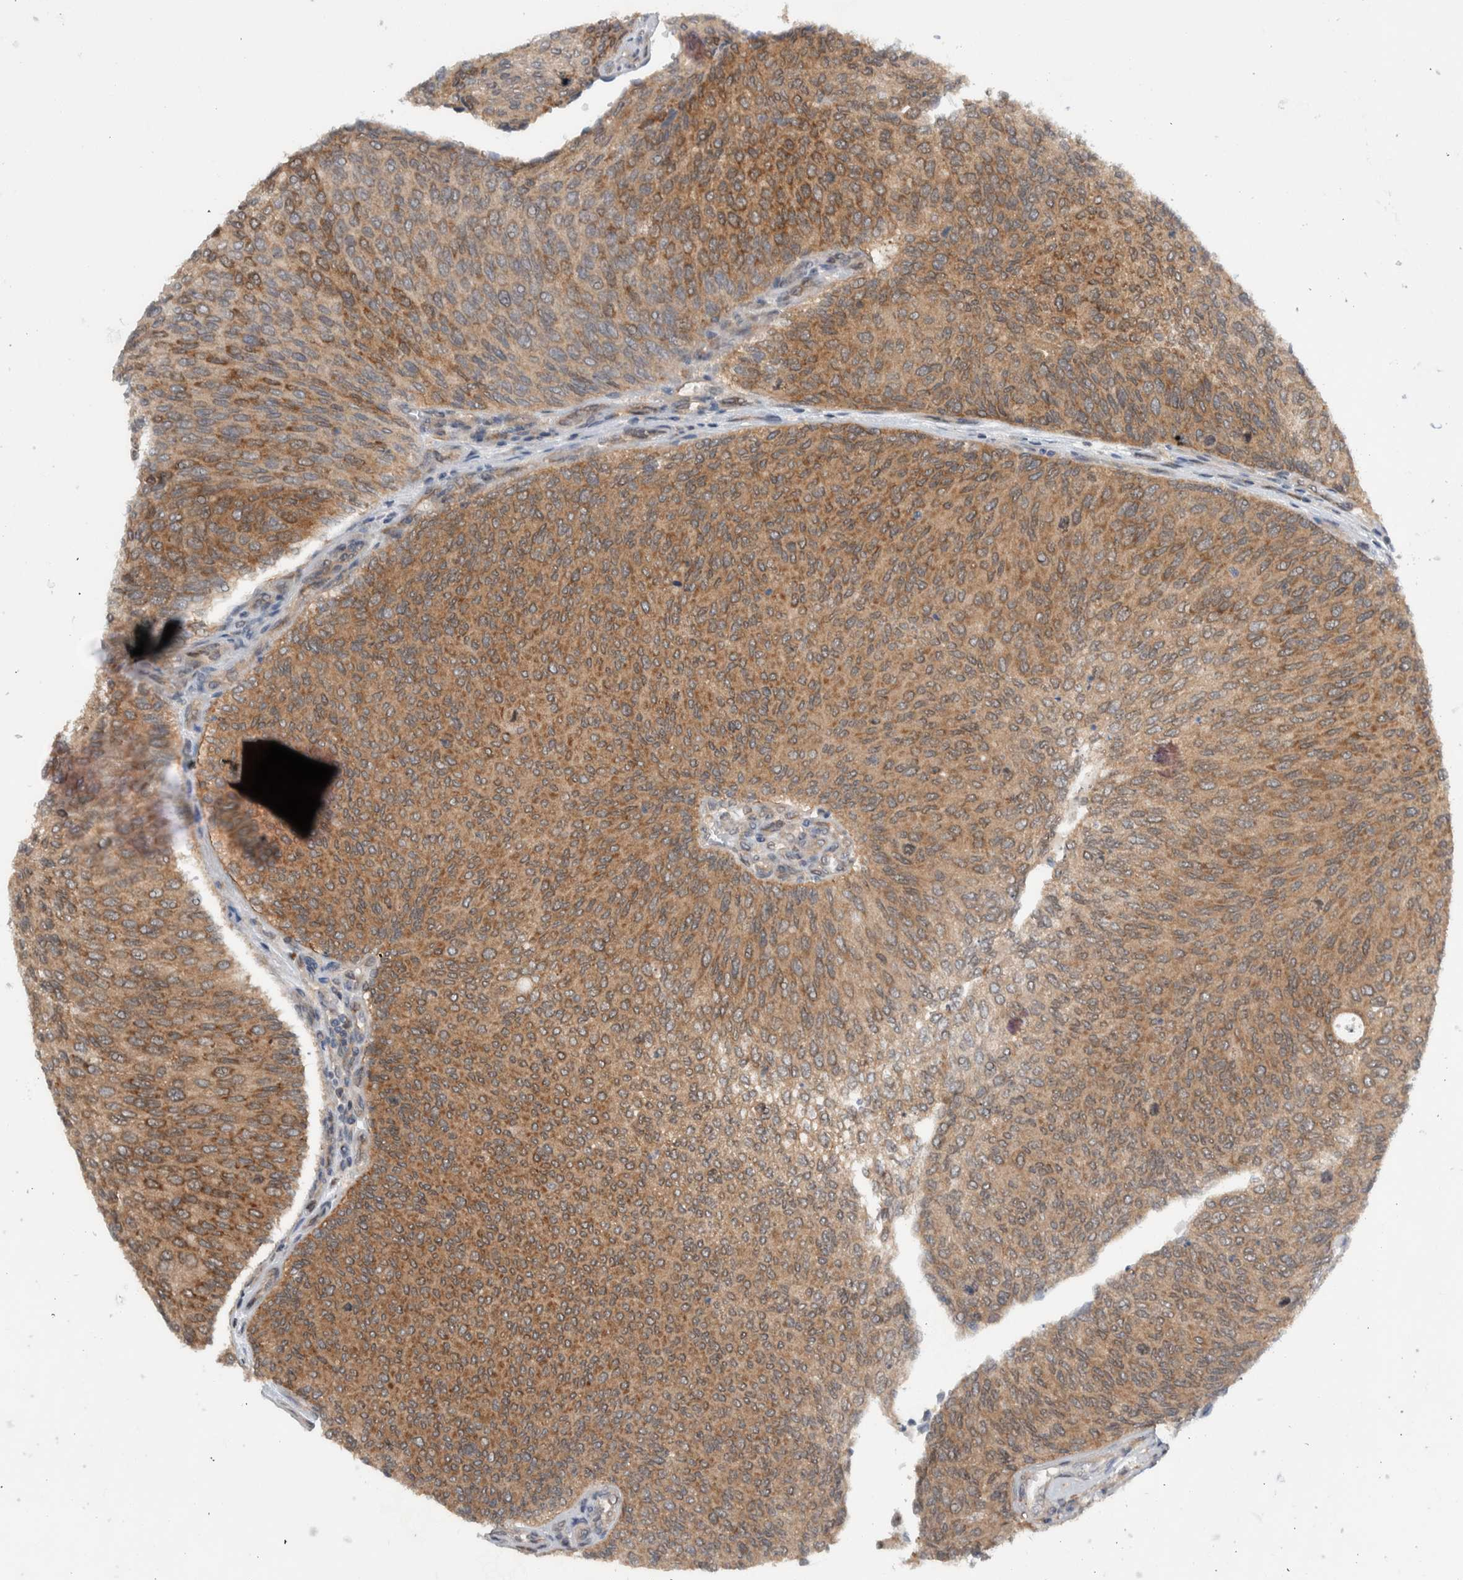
{"staining": {"intensity": "moderate", "quantity": ">75%", "location": "cytoplasmic/membranous"}, "tissue": "urothelial cancer", "cell_type": "Tumor cells", "image_type": "cancer", "snomed": [{"axis": "morphology", "description": "Urothelial carcinoma, Low grade"}, {"axis": "topography", "description": "Urinary bladder"}], "caption": "A medium amount of moderate cytoplasmic/membranous expression is seen in about >75% of tumor cells in low-grade urothelial carcinoma tissue. (IHC, brightfield microscopy, high magnification).", "gene": "CCDC43", "patient": {"sex": "female", "age": 79}}